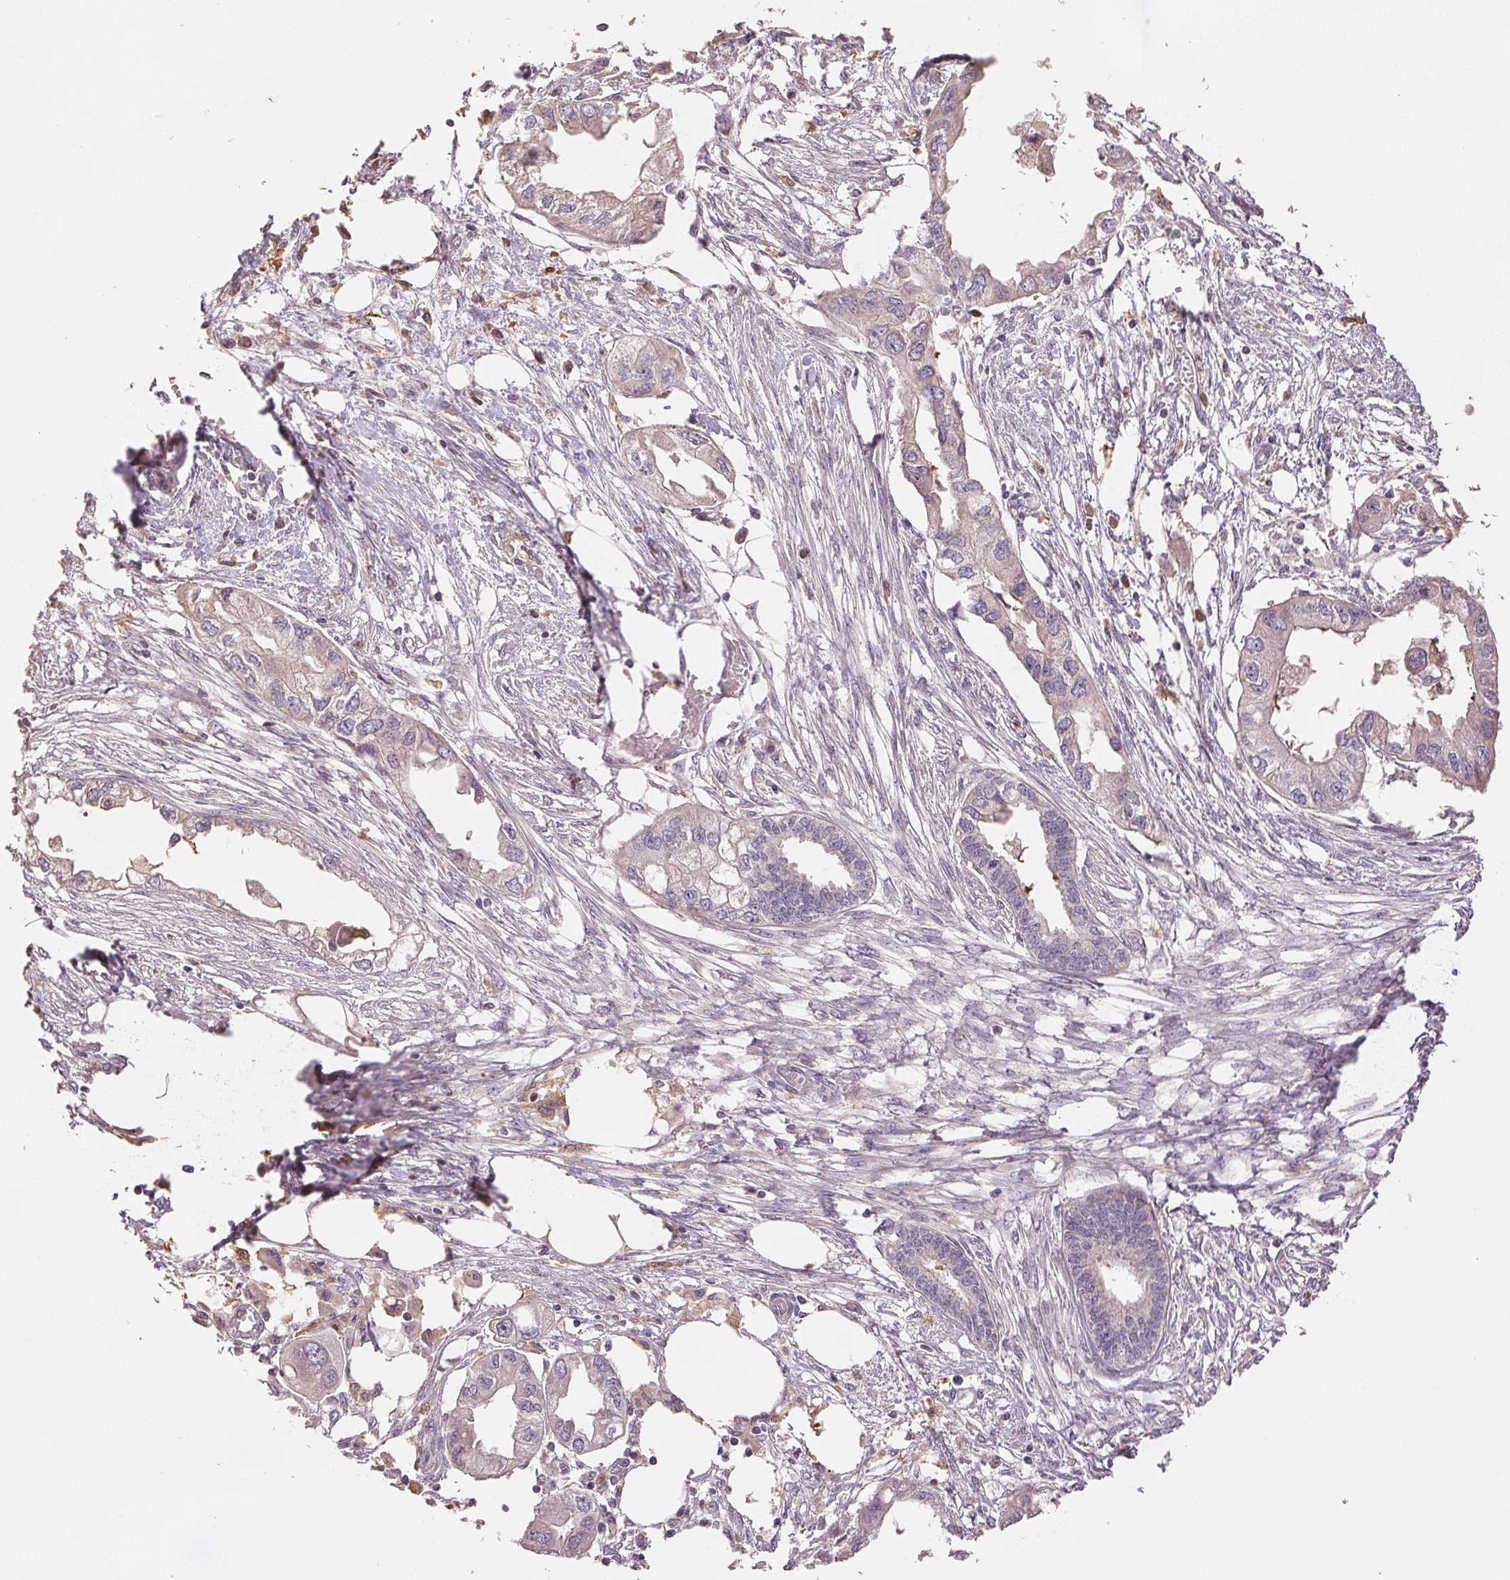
{"staining": {"intensity": "negative", "quantity": "none", "location": "none"}, "tissue": "endometrial cancer", "cell_type": "Tumor cells", "image_type": "cancer", "snomed": [{"axis": "morphology", "description": "Adenocarcinoma, NOS"}, {"axis": "morphology", "description": "Adenocarcinoma, metastatic, NOS"}, {"axis": "topography", "description": "Adipose tissue"}, {"axis": "topography", "description": "Endometrium"}], "caption": "The immunohistochemistry photomicrograph has no significant staining in tumor cells of endometrial cancer (metastatic adenocarcinoma) tissue.", "gene": "YIF1B", "patient": {"sex": "female", "age": 67}}